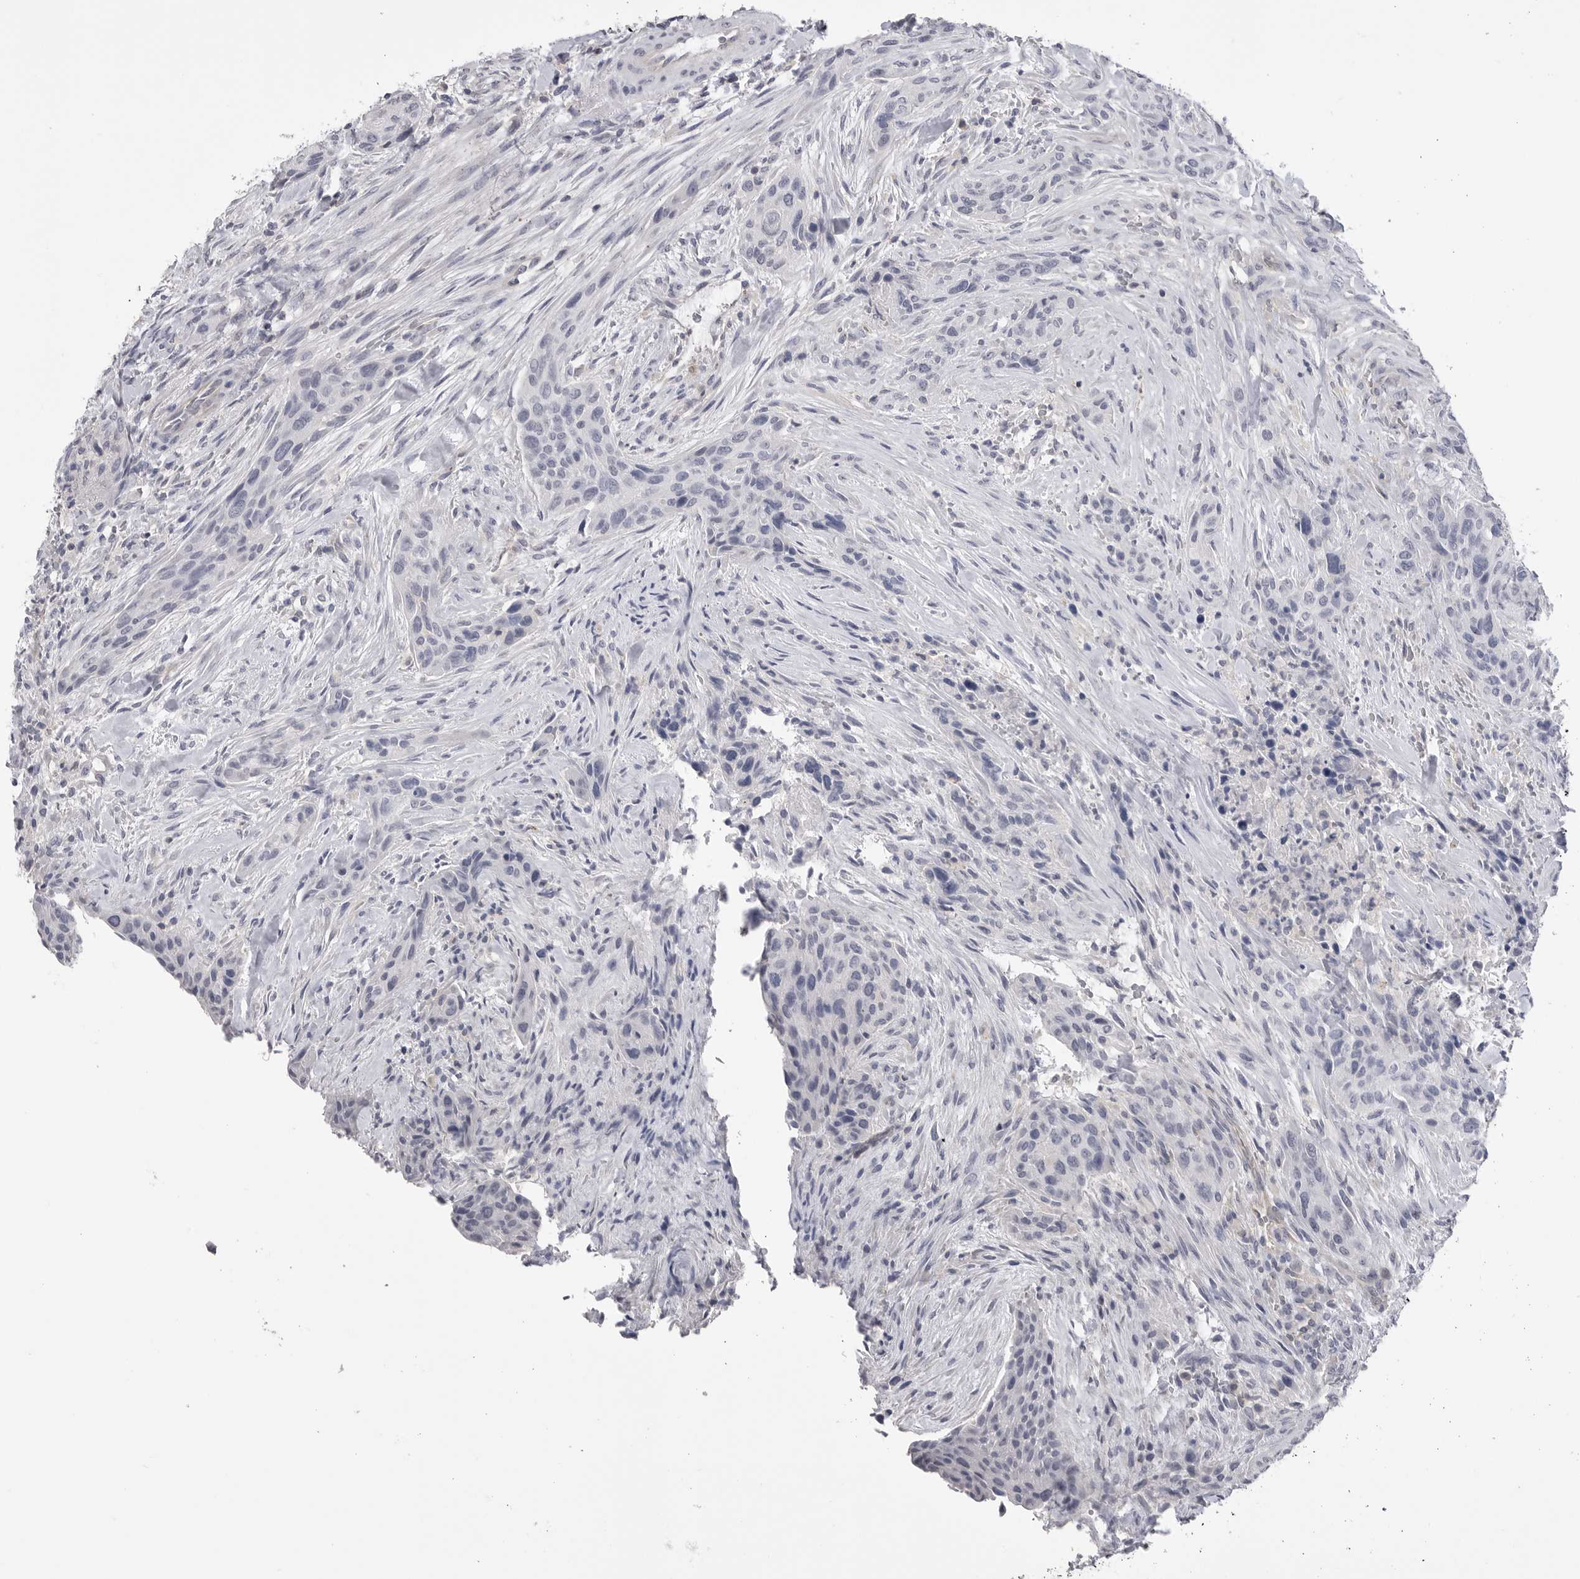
{"staining": {"intensity": "negative", "quantity": "none", "location": "none"}, "tissue": "urothelial cancer", "cell_type": "Tumor cells", "image_type": "cancer", "snomed": [{"axis": "morphology", "description": "Urothelial carcinoma, High grade"}, {"axis": "topography", "description": "Urinary bladder"}], "caption": "Immunohistochemical staining of urothelial cancer shows no significant staining in tumor cells. (Brightfield microscopy of DAB IHC at high magnification).", "gene": "DLGAP3", "patient": {"sex": "male", "age": 35}}